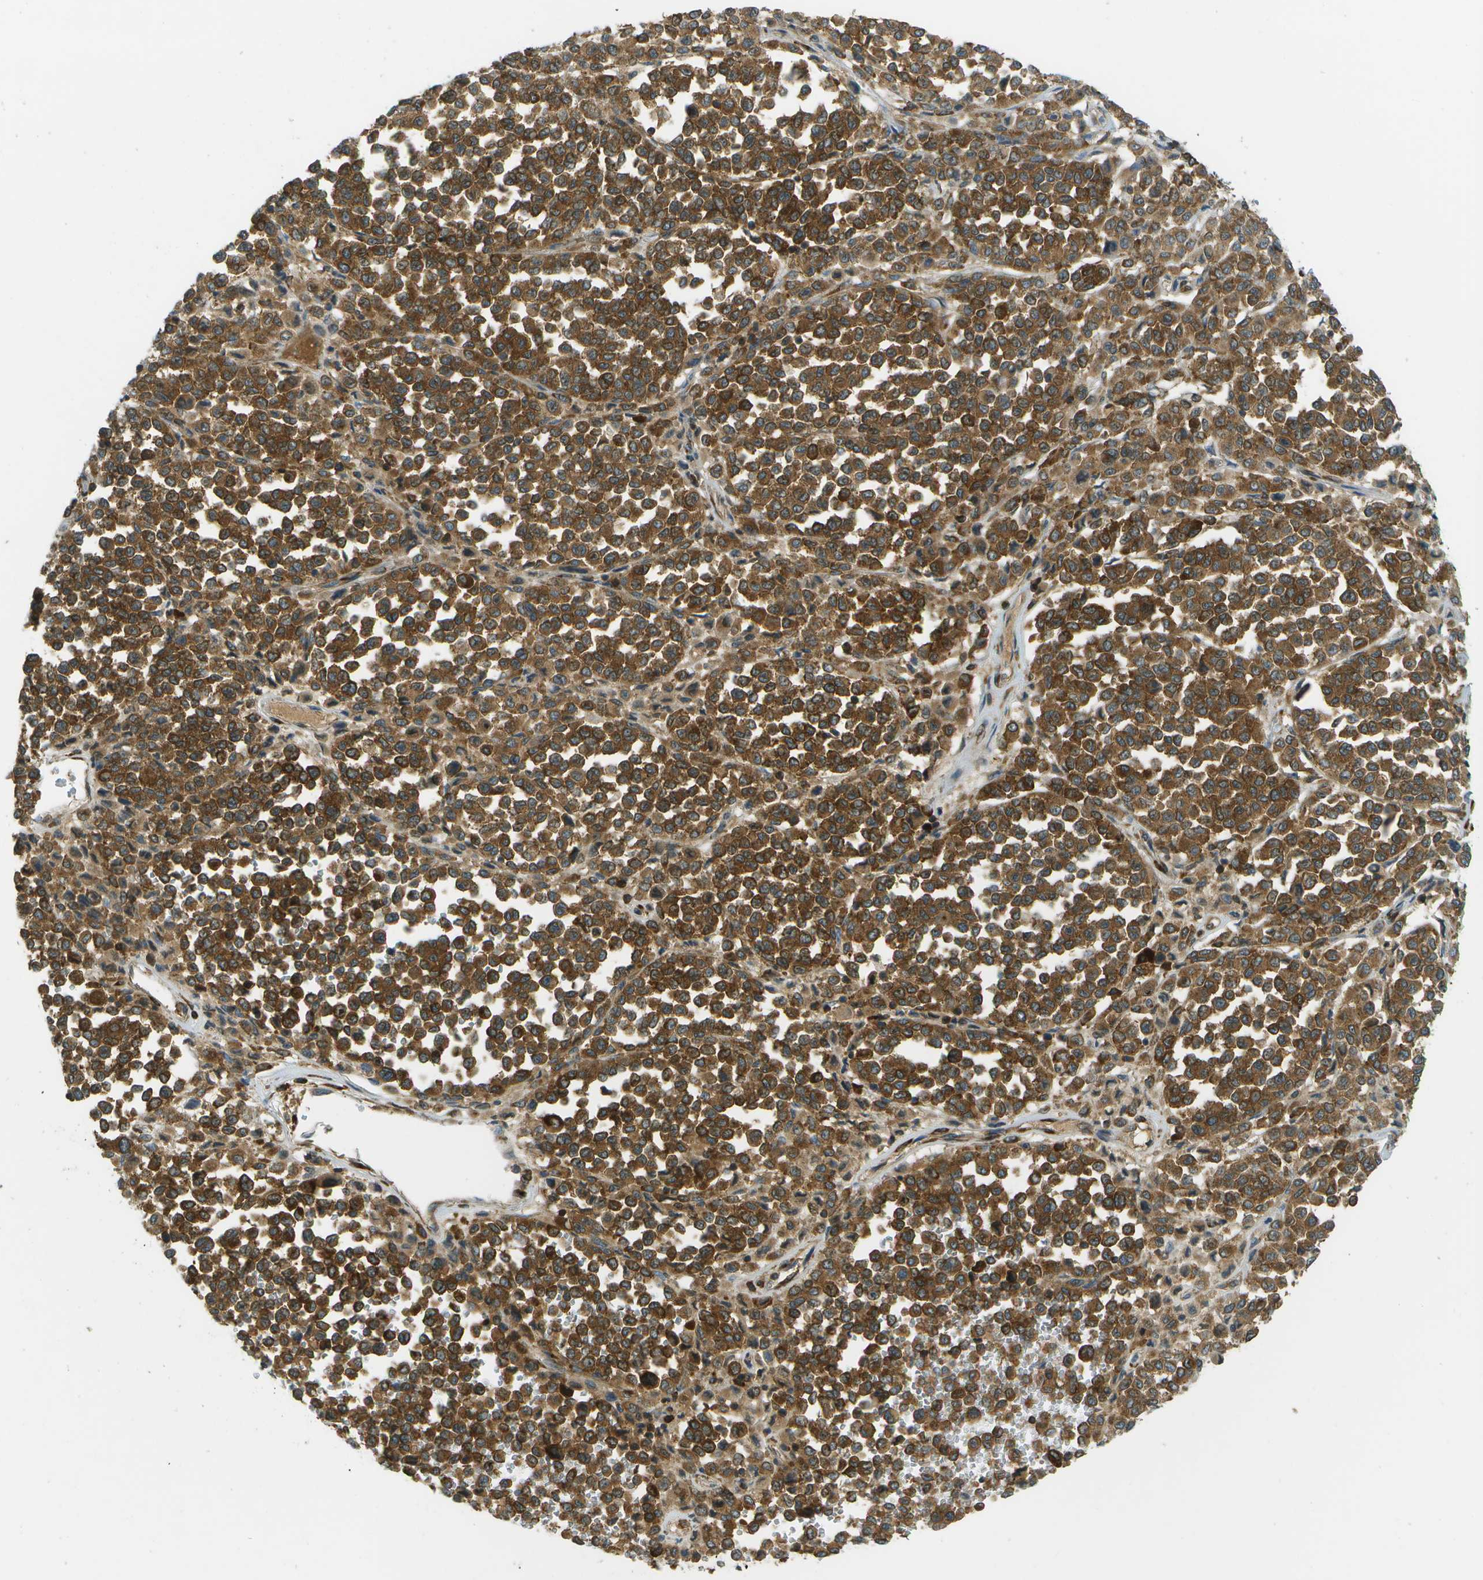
{"staining": {"intensity": "moderate", "quantity": ">75%", "location": "cytoplasmic/membranous"}, "tissue": "melanoma", "cell_type": "Tumor cells", "image_type": "cancer", "snomed": [{"axis": "morphology", "description": "Malignant melanoma, Metastatic site"}, {"axis": "topography", "description": "Pancreas"}], "caption": "Protein expression analysis of human melanoma reveals moderate cytoplasmic/membranous staining in approximately >75% of tumor cells.", "gene": "TMTC1", "patient": {"sex": "female", "age": 30}}